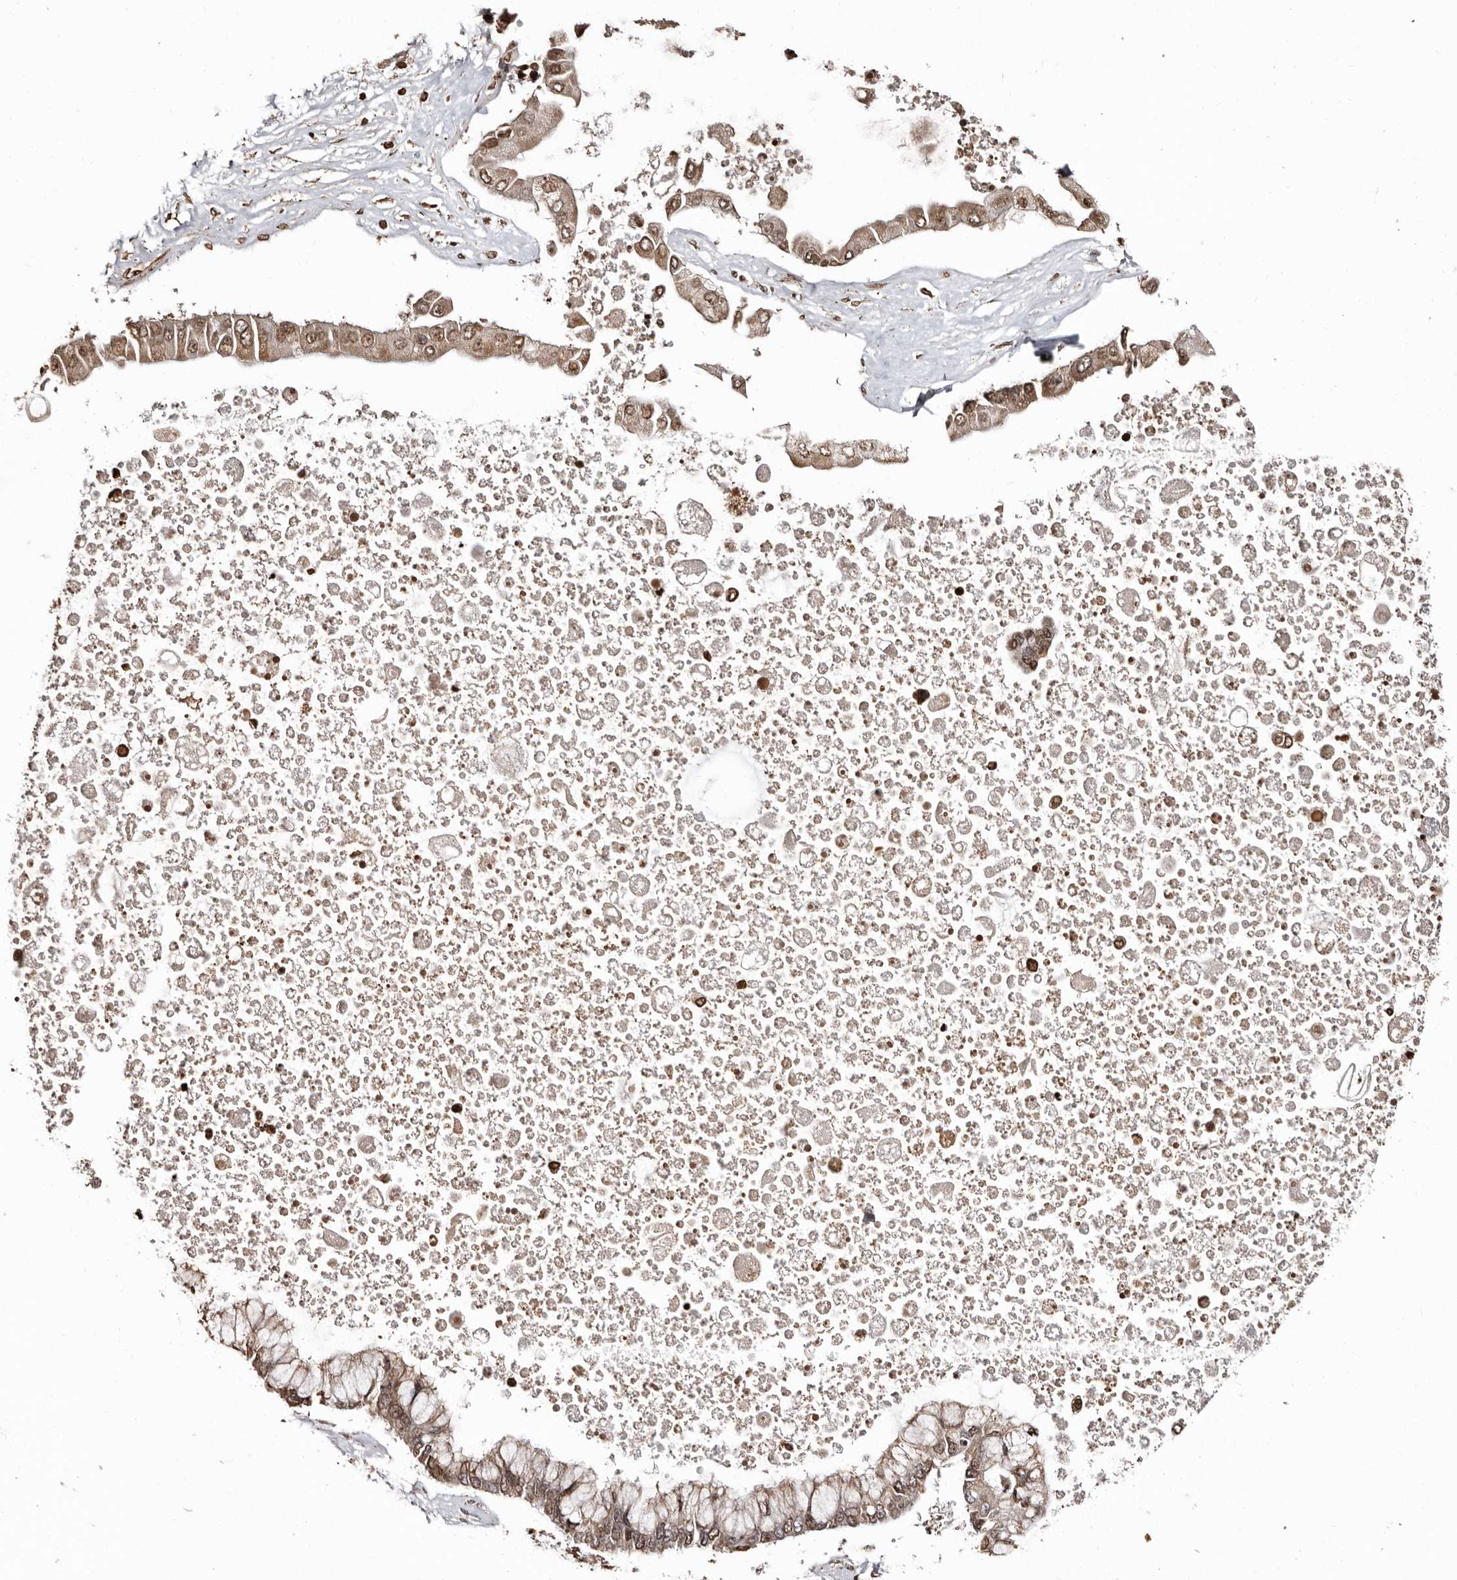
{"staining": {"intensity": "moderate", "quantity": ">75%", "location": "cytoplasmic/membranous,nuclear"}, "tissue": "liver cancer", "cell_type": "Tumor cells", "image_type": "cancer", "snomed": [{"axis": "morphology", "description": "Cholangiocarcinoma"}, {"axis": "topography", "description": "Liver"}], "caption": "Immunohistochemistry (IHC) (DAB) staining of liver cancer (cholangiocarcinoma) exhibits moderate cytoplasmic/membranous and nuclear protein staining in approximately >75% of tumor cells.", "gene": "CCDC190", "patient": {"sex": "male", "age": 50}}